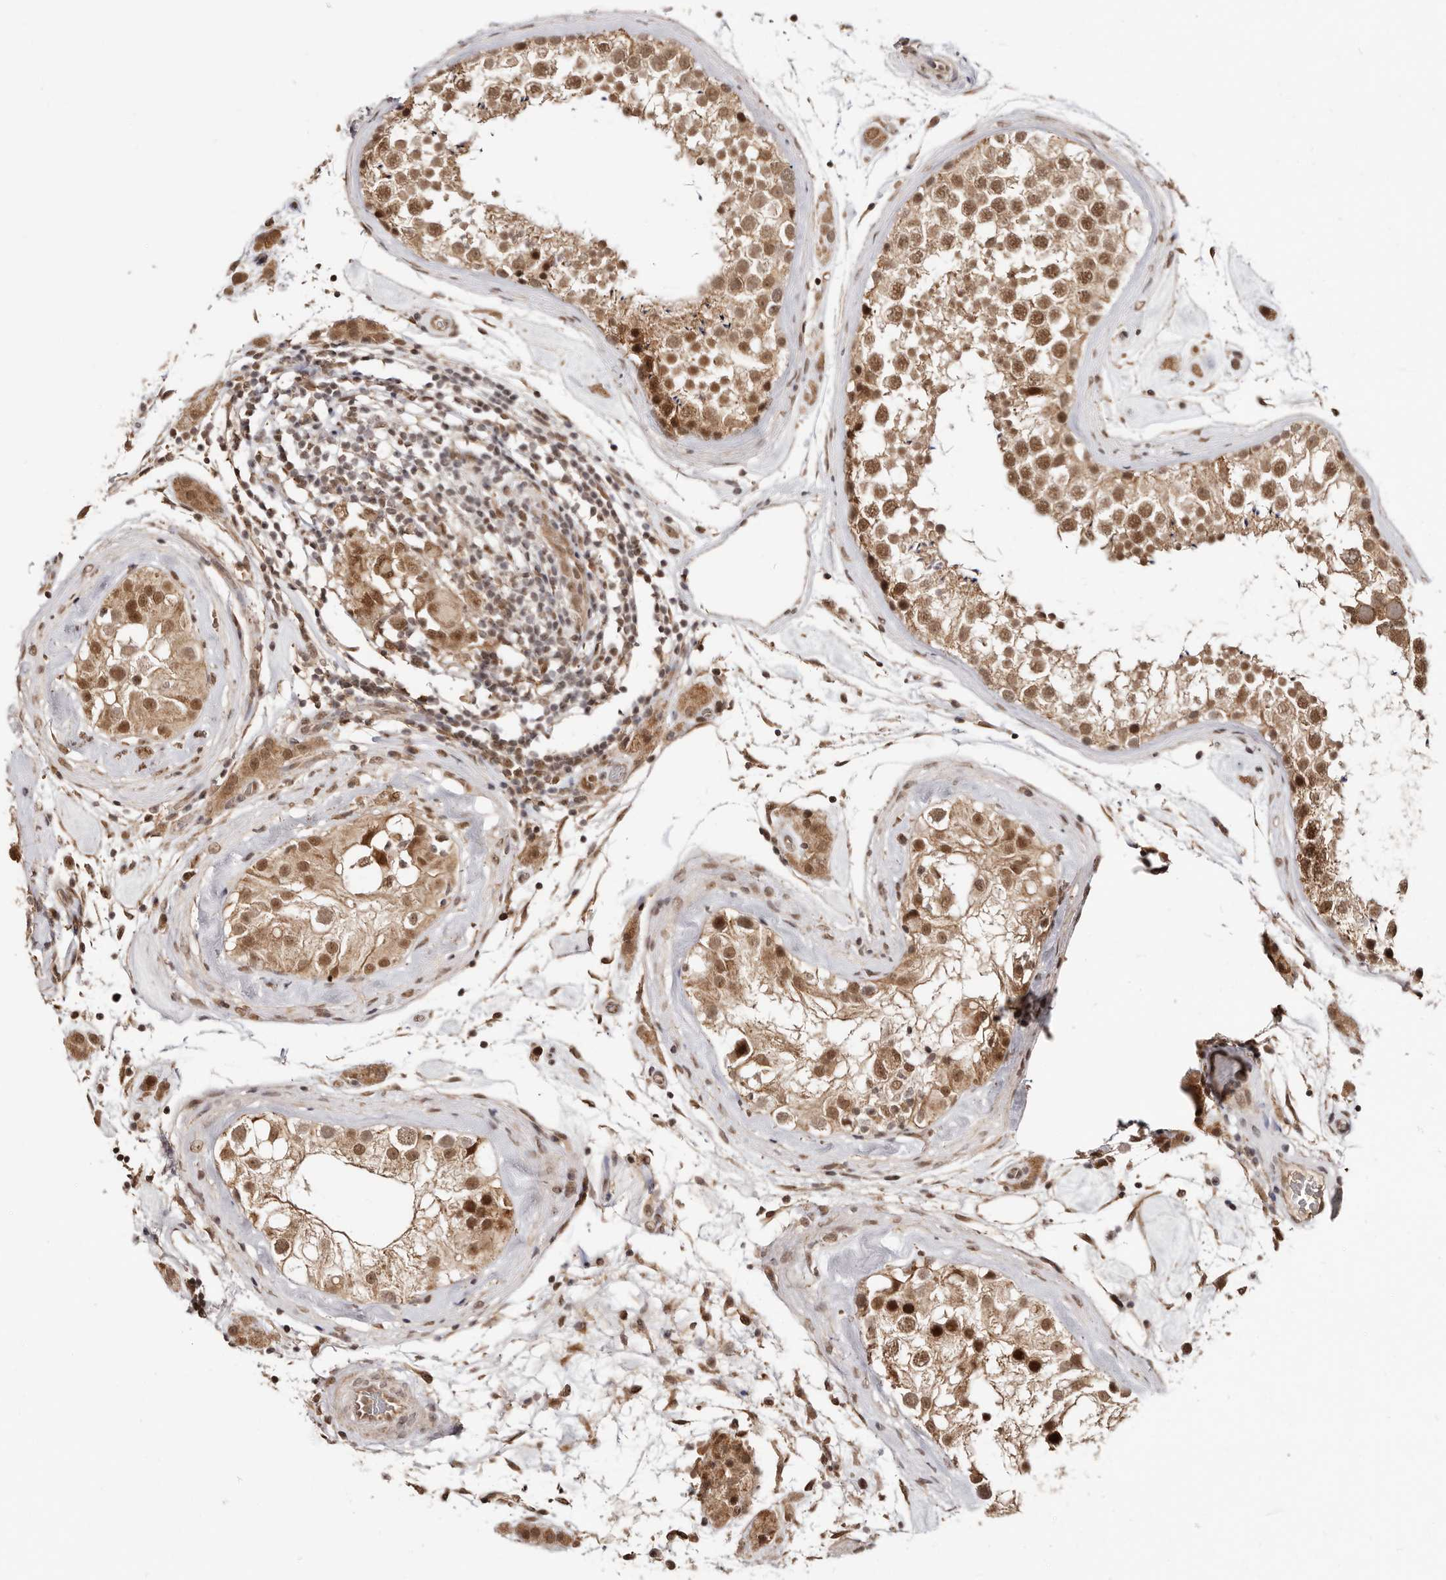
{"staining": {"intensity": "moderate", "quantity": ">75%", "location": "cytoplasmic/membranous,nuclear"}, "tissue": "testis", "cell_type": "Cells in seminiferous ducts", "image_type": "normal", "snomed": [{"axis": "morphology", "description": "Normal tissue, NOS"}, {"axis": "topography", "description": "Testis"}], "caption": "Cells in seminiferous ducts exhibit medium levels of moderate cytoplasmic/membranous,nuclear positivity in approximately >75% of cells in normal testis.", "gene": "MED8", "patient": {"sex": "male", "age": 46}}